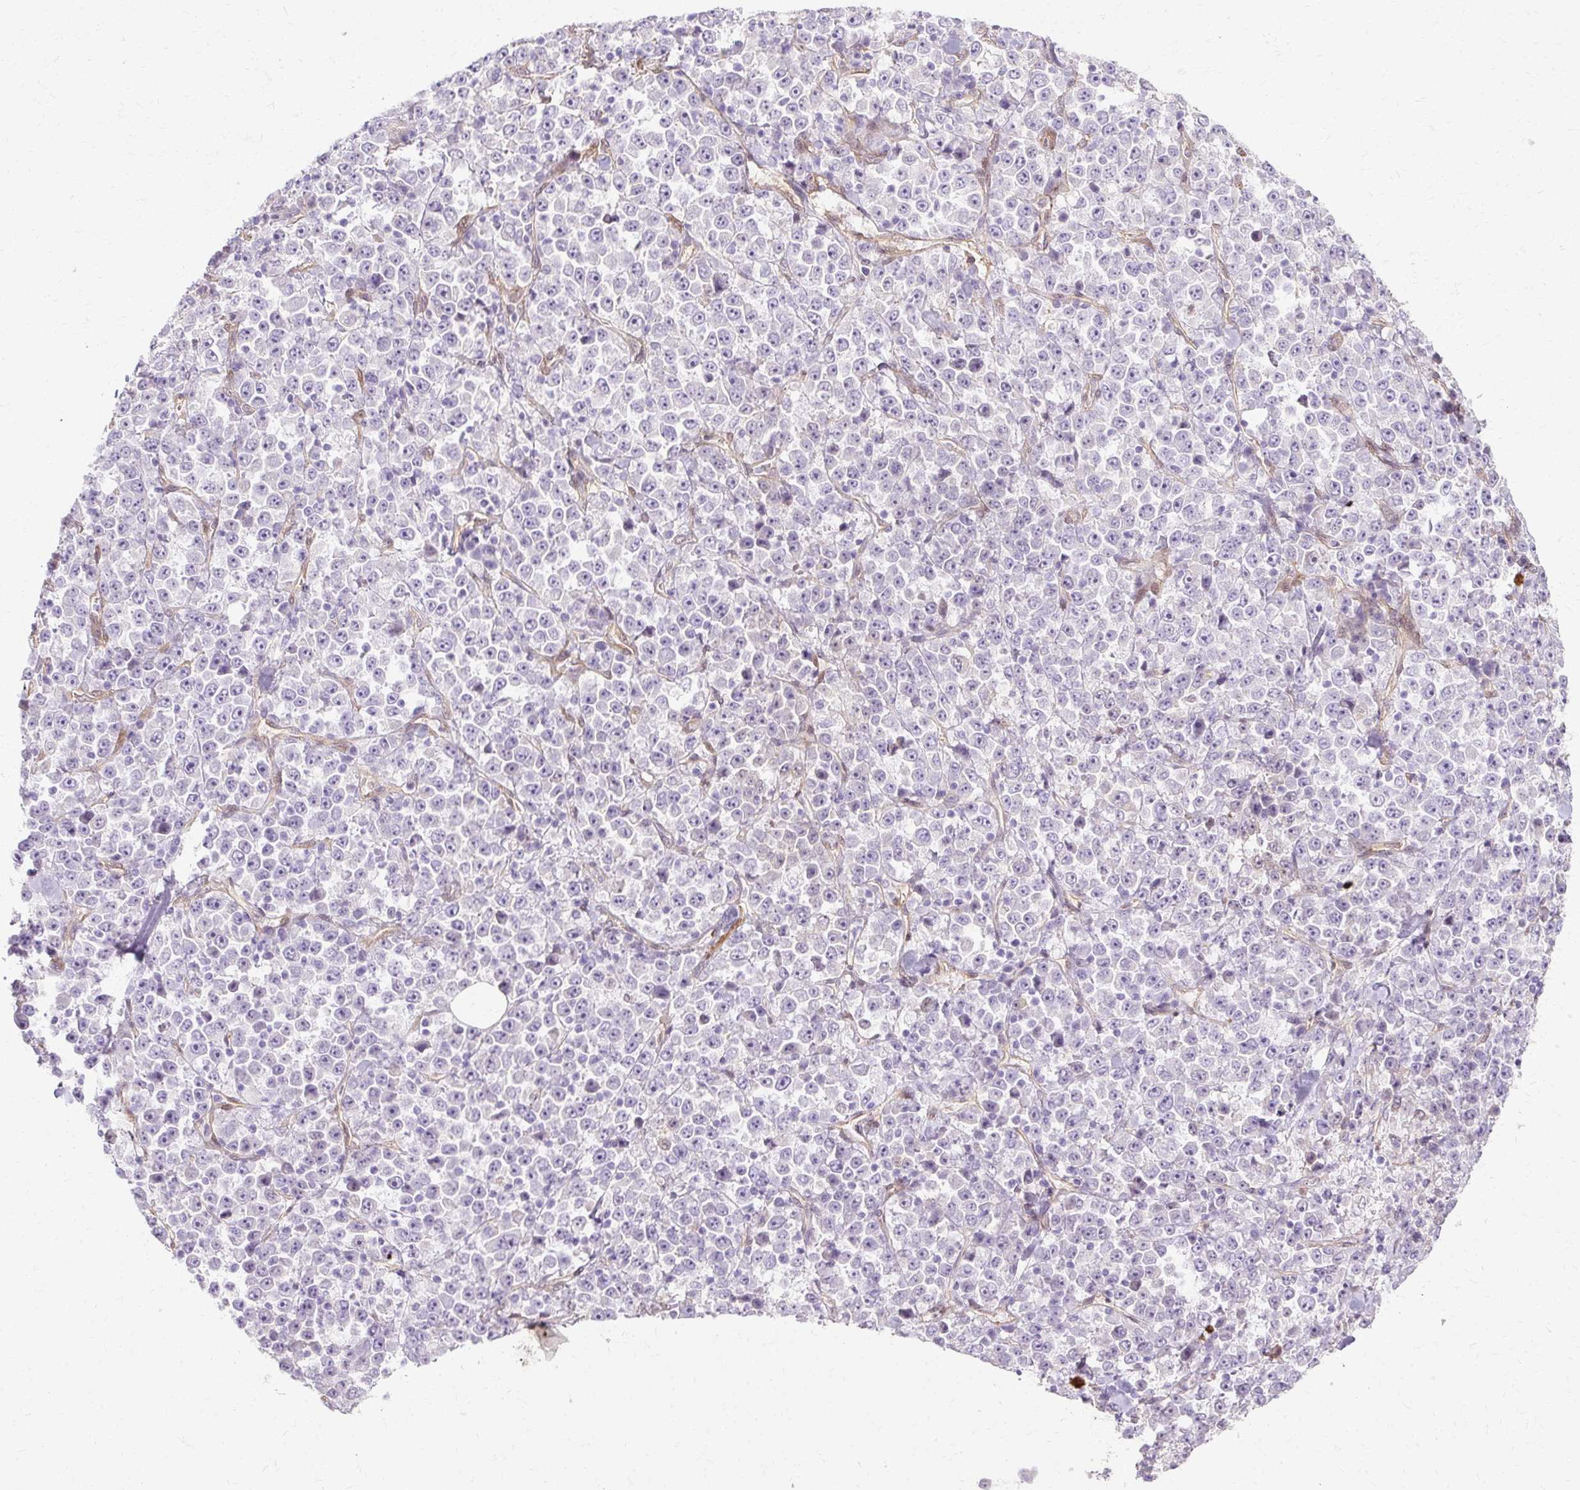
{"staining": {"intensity": "negative", "quantity": "none", "location": "none"}, "tissue": "stomach cancer", "cell_type": "Tumor cells", "image_type": "cancer", "snomed": [{"axis": "morphology", "description": "Normal tissue, NOS"}, {"axis": "morphology", "description": "Adenocarcinoma, NOS"}, {"axis": "topography", "description": "Stomach, upper"}, {"axis": "topography", "description": "Stomach"}], "caption": "A micrograph of adenocarcinoma (stomach) stained for a protein exhibits no brown staining in tumor cells. (Stains: DAB immunohistochemistry (IHC) with hematoxylin counter stain, Microscopy: brightfield microscopy at high magnification).", "gene": "CNN3", "patient": {"sex": "male", "age": 59}}